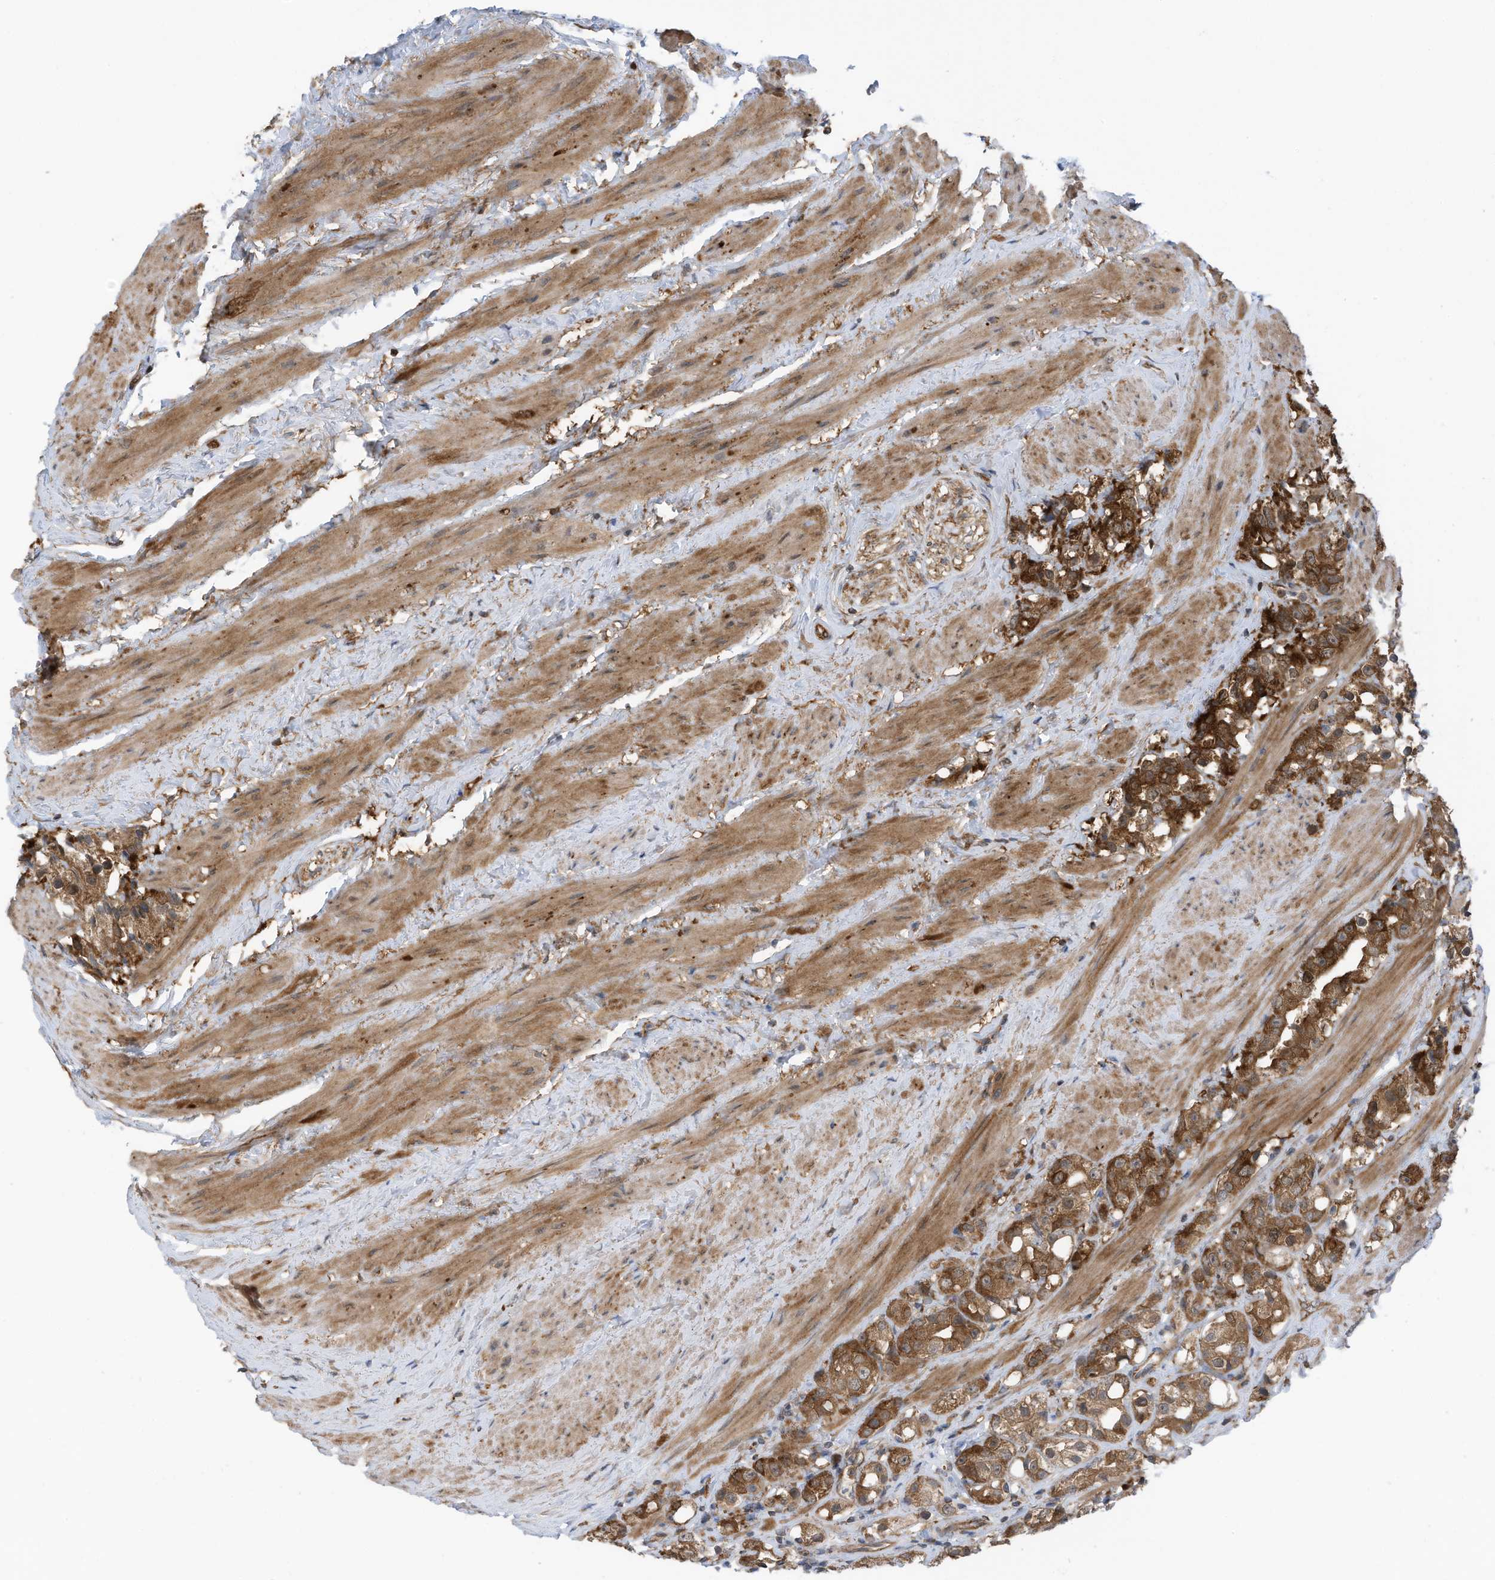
{"staining": {"intensity": "strong", "quantity": ">75%", "location": "cytoplasmic/membranous"}, "tissue": "prostate cancer", "cell_type": "Tumor cells", "image_type": "cancer", "snomed": [{"axis": "morphology", "description": "Adenocarcinoma, NOS"}, {"axis": "topography", "description": "Prostate"}], "caption": "Immunohistochemical staining of human prostate adenocarcinoma demonstrates strong cytoplasmic/membranous protein expression in about >75% of tumor cells.", "gene": "REPS1", "patient": {"sex": "male", "age": 79}}